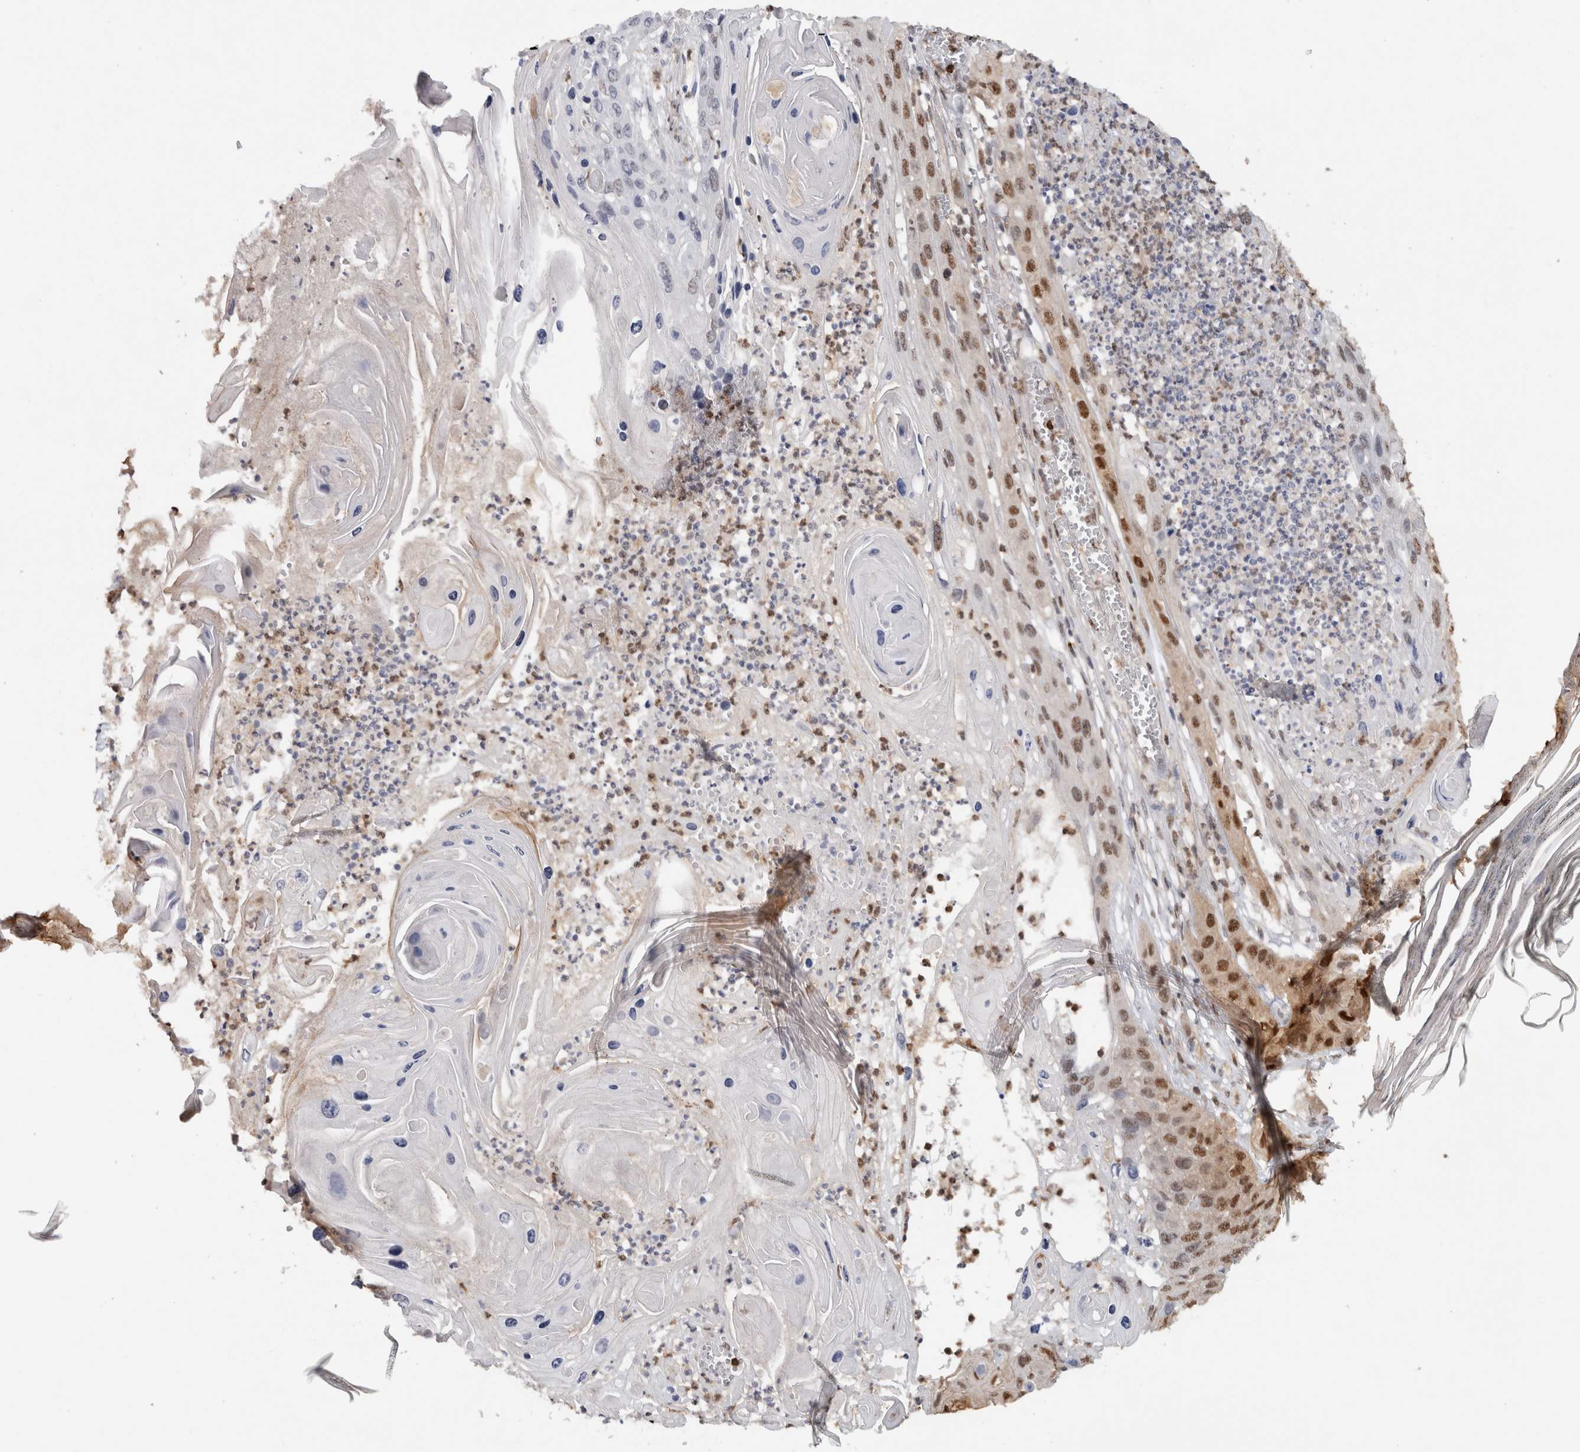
{"staining": {"intensity": "moderate", "quantity": "25%-75%", "location": "nuclear"}, "tissue": "skin cancer", "cell_type": "Tumor cells", "image_type": "cancer", "snomed": [{"axis": "morphology", "description": "Squamous cell carcinoma, NOS"}, {"axis": "topography", "description": "Skin"}], "caption": "A brown stain labels moderate nuclear positivity of a protein in human skin cancer (squamous cell carcinoma) tumor cells.", "gene": "RPS6KA2", "patient": {"sex": "male", "age": 55}}